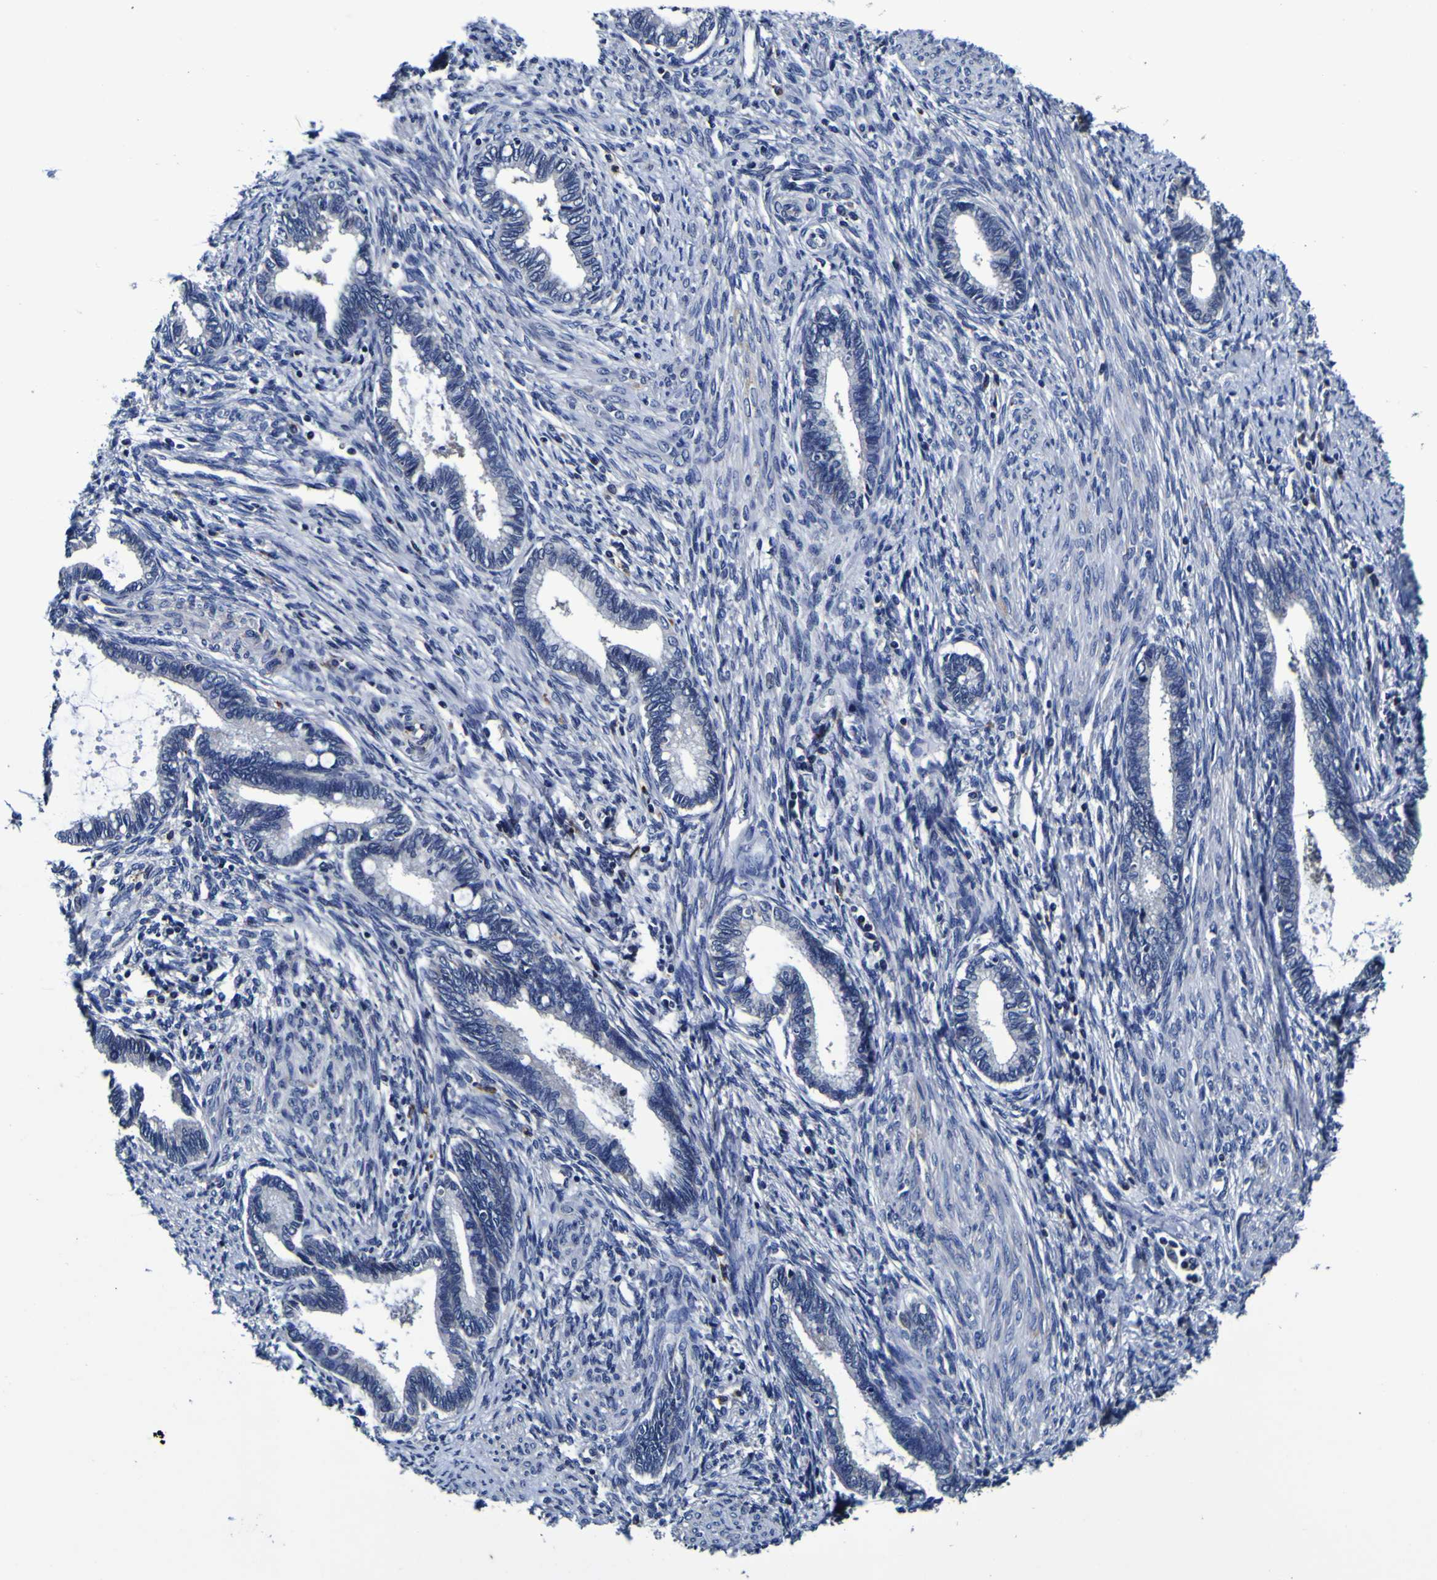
{"staining": {"intensity": "negative", "quantity": "none", "location": "none"}, "tissue": "cervical cancer", "cell_type": "Tumor cells", "image_type": "cancer", "snomed": [{"axis": "morphology", "description": "Adenocarcinoma, NOS"}, {"axis": "topography", "description": "Cervix"}], "caption": "Immunohistochemistry histopathology image of cervical cancer (adenocarcinoma) stained for a protein (brown), which shows no staining in tumor cells.", "gene": "PANK4", "patient": {"sex": "female", "age": 44}}